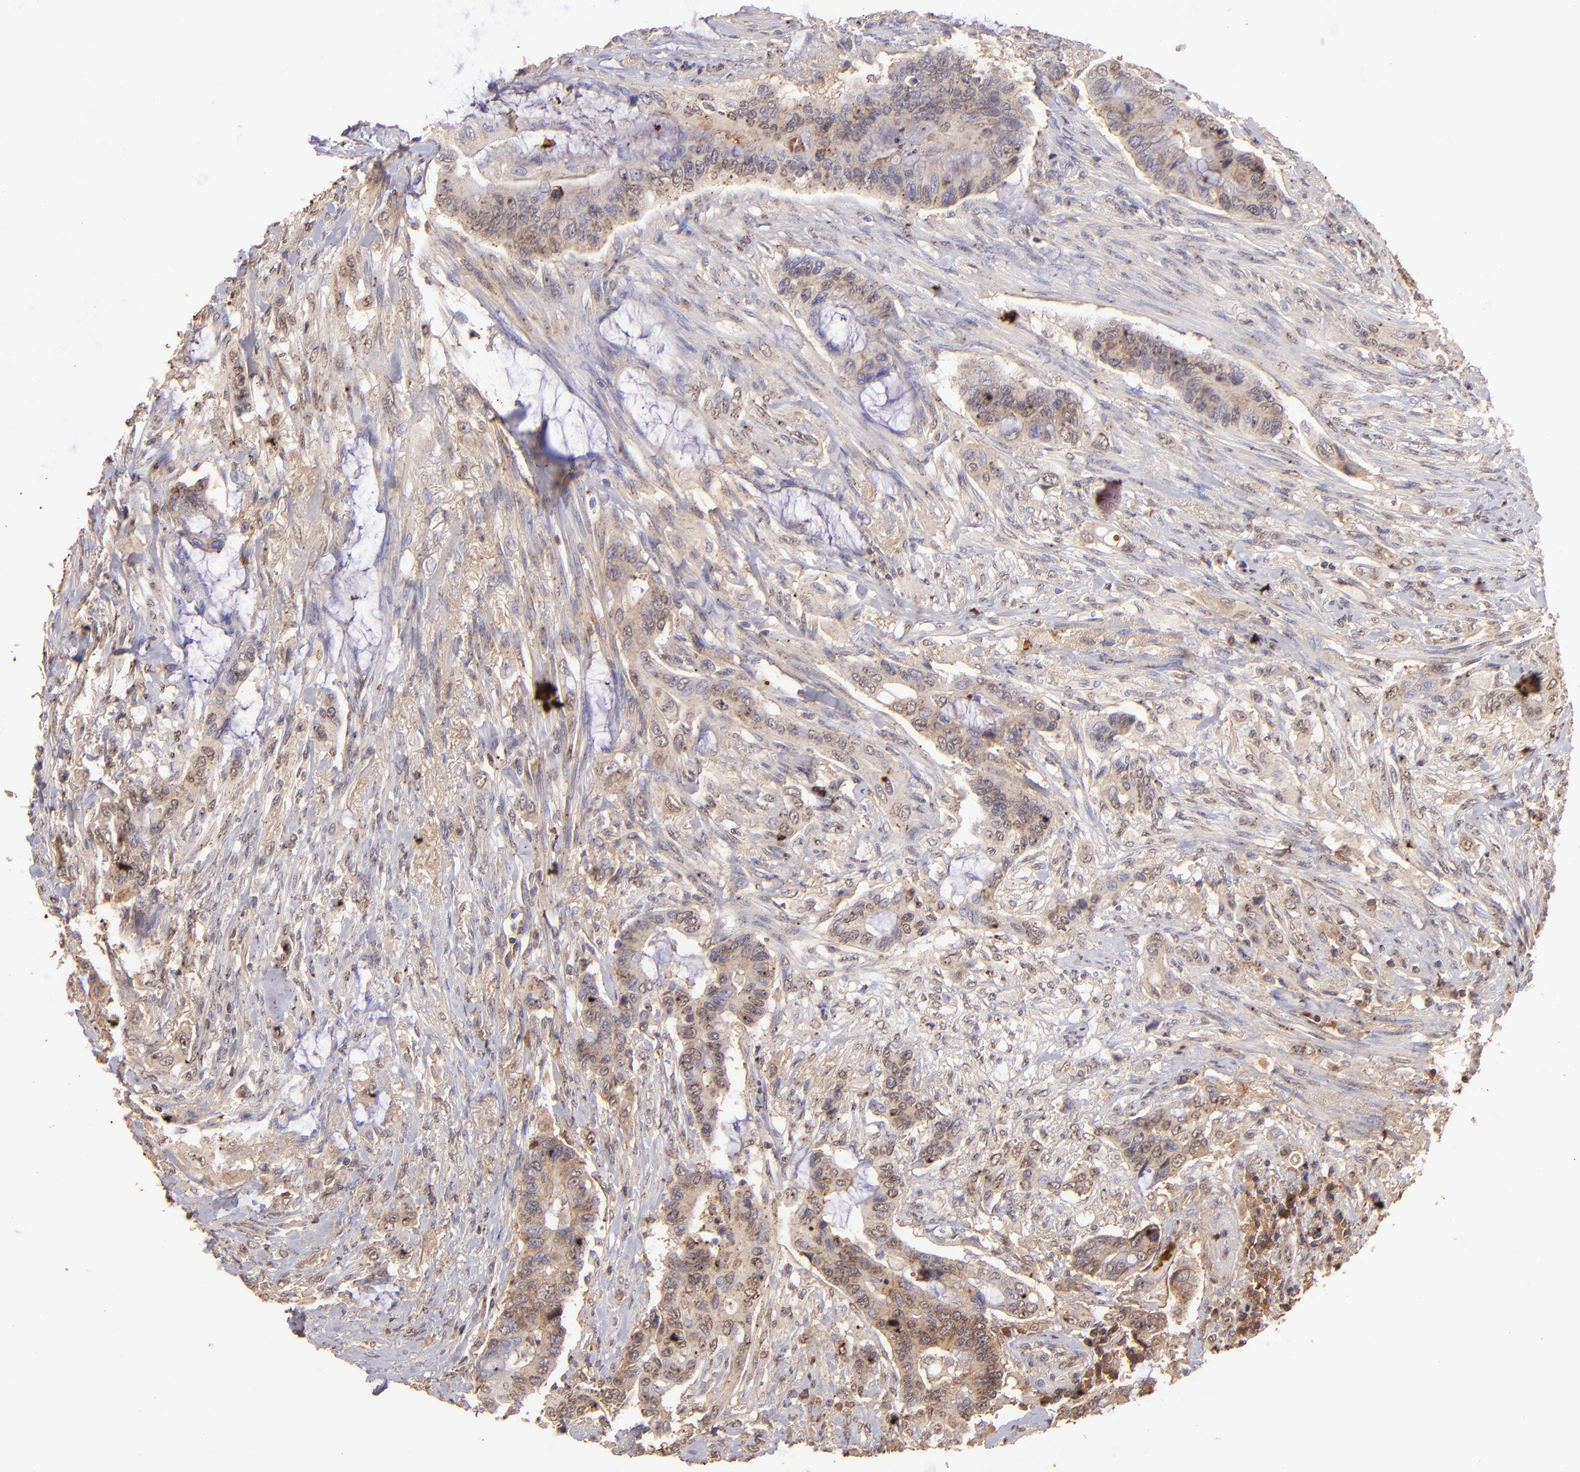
{"staining": {"intensity": "weak", "quantity": ">75%", "location": "cytoplasmic/membranous"}, "tissue": "colorectal cancer", "cell_type": "Tumor cells", "image_type": "cancer", "snomed": [{"axis": "morphology", "description": "Adenocarcinoma, NOS"}, {"axis": "topography", "description": "Rectum"}], "caption": "A high-resolution micrograph shows immunohistochemistry staining of colorectal adenocarcinoma, which reveals weak cytoplasmic/membranous expression in about >75% of tumor cells.", "gene": "FGB", "patient": {"sex": "female", "age": 59}}